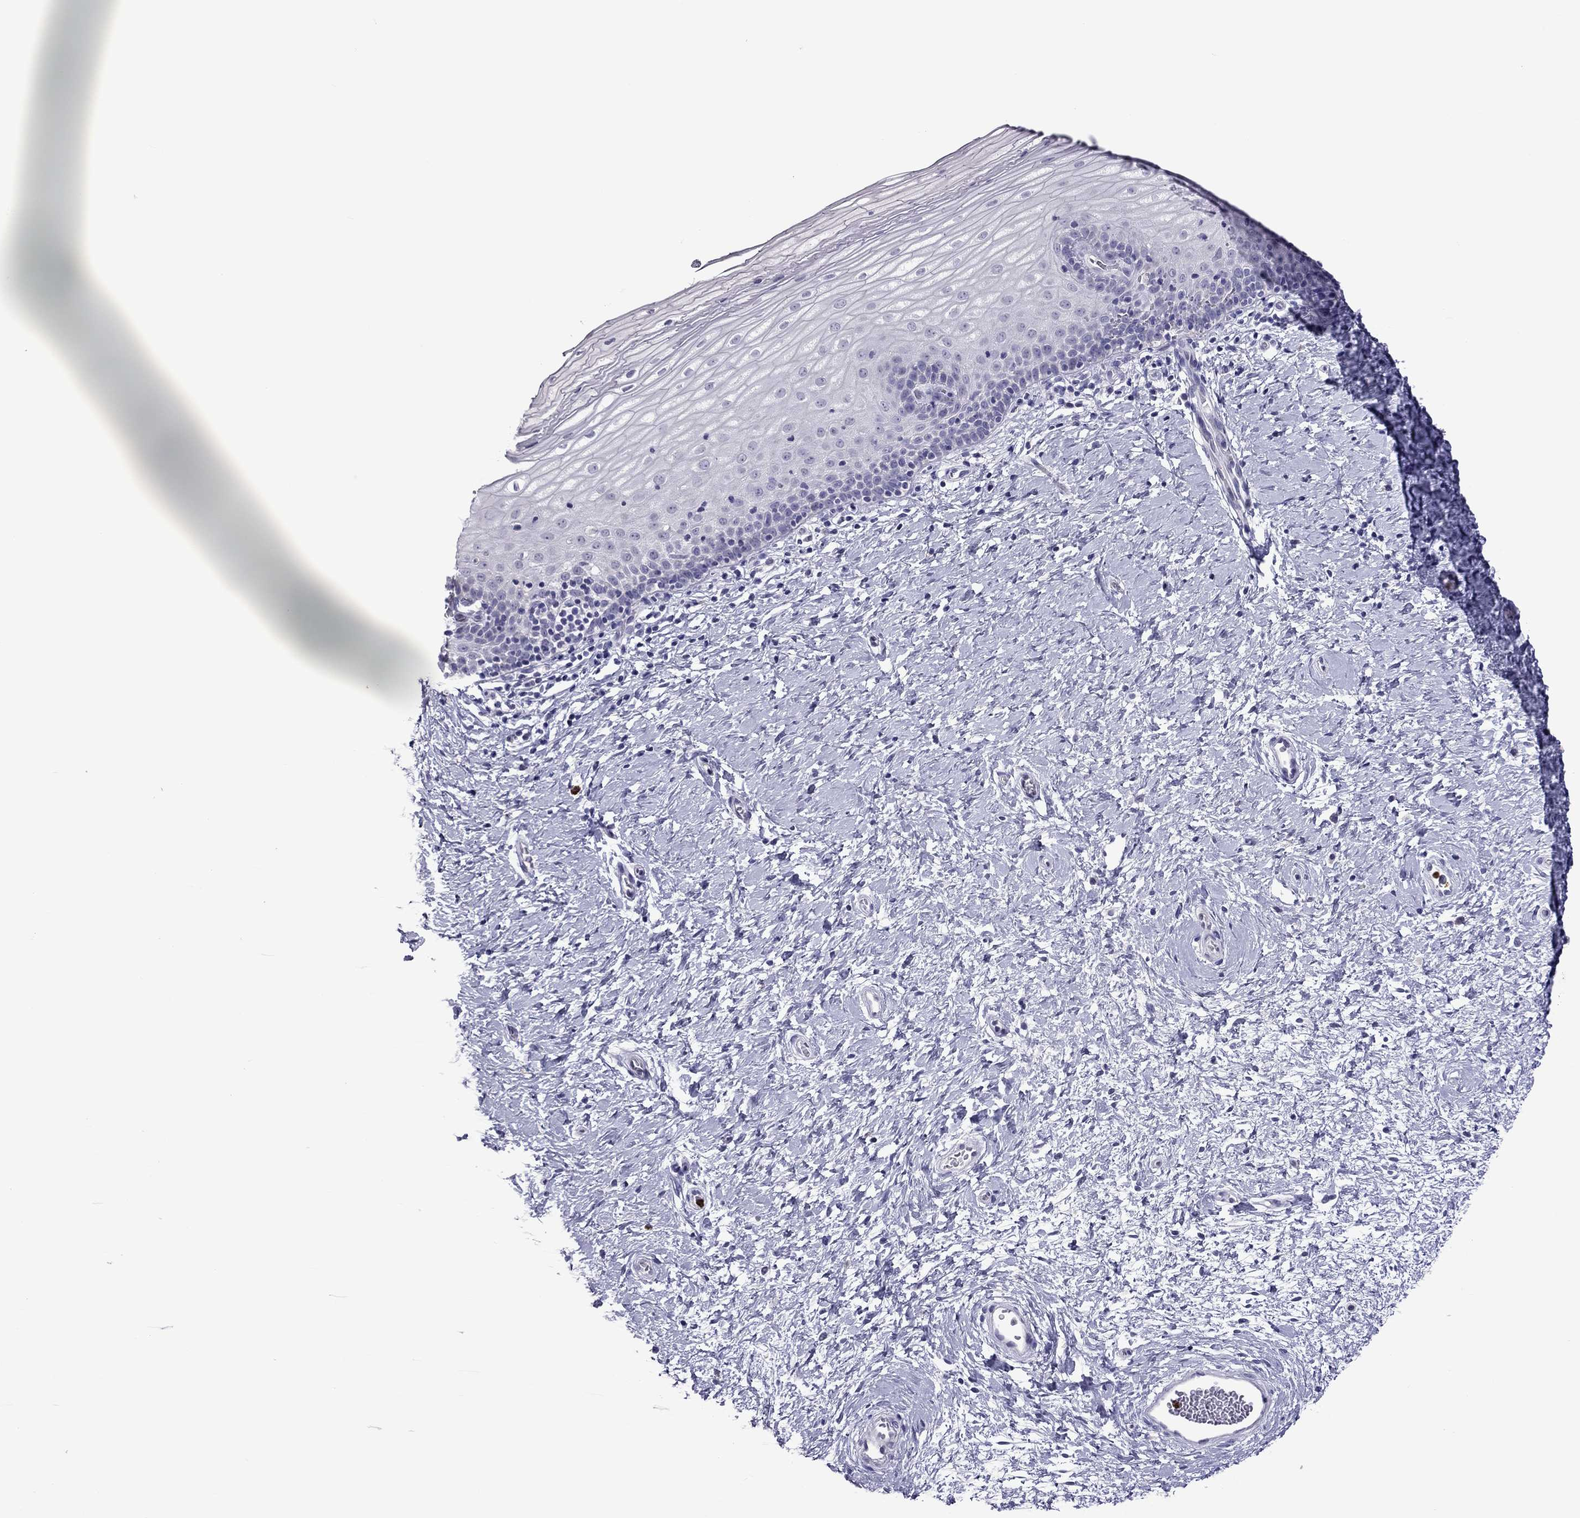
{"staining": {"intensity": "negative", "quantity": "none", "location": "none"}, "tissue": "cervix", "cell_type": "Glandular cells", "image_type": "normal", "snomed": [{"axis": "morphology", "description": "Normal tissue, NOS"}, {"axis": "topography", "description": "Cervix"}], "caption": "Immunohistochemistry (IHC) histopathology image of normal cervix: cervix stained with DAB (3,3'-diaminobenzidine) demonstrates no significant protein staining in glandular cells. (Stains: DAB immunohistochemistry with hematoxylin counter stain, Microscopy: brightfield microscopy at high magnification).", "gene": "CCL27", "patient": {"sex": "female", "age": 37}}